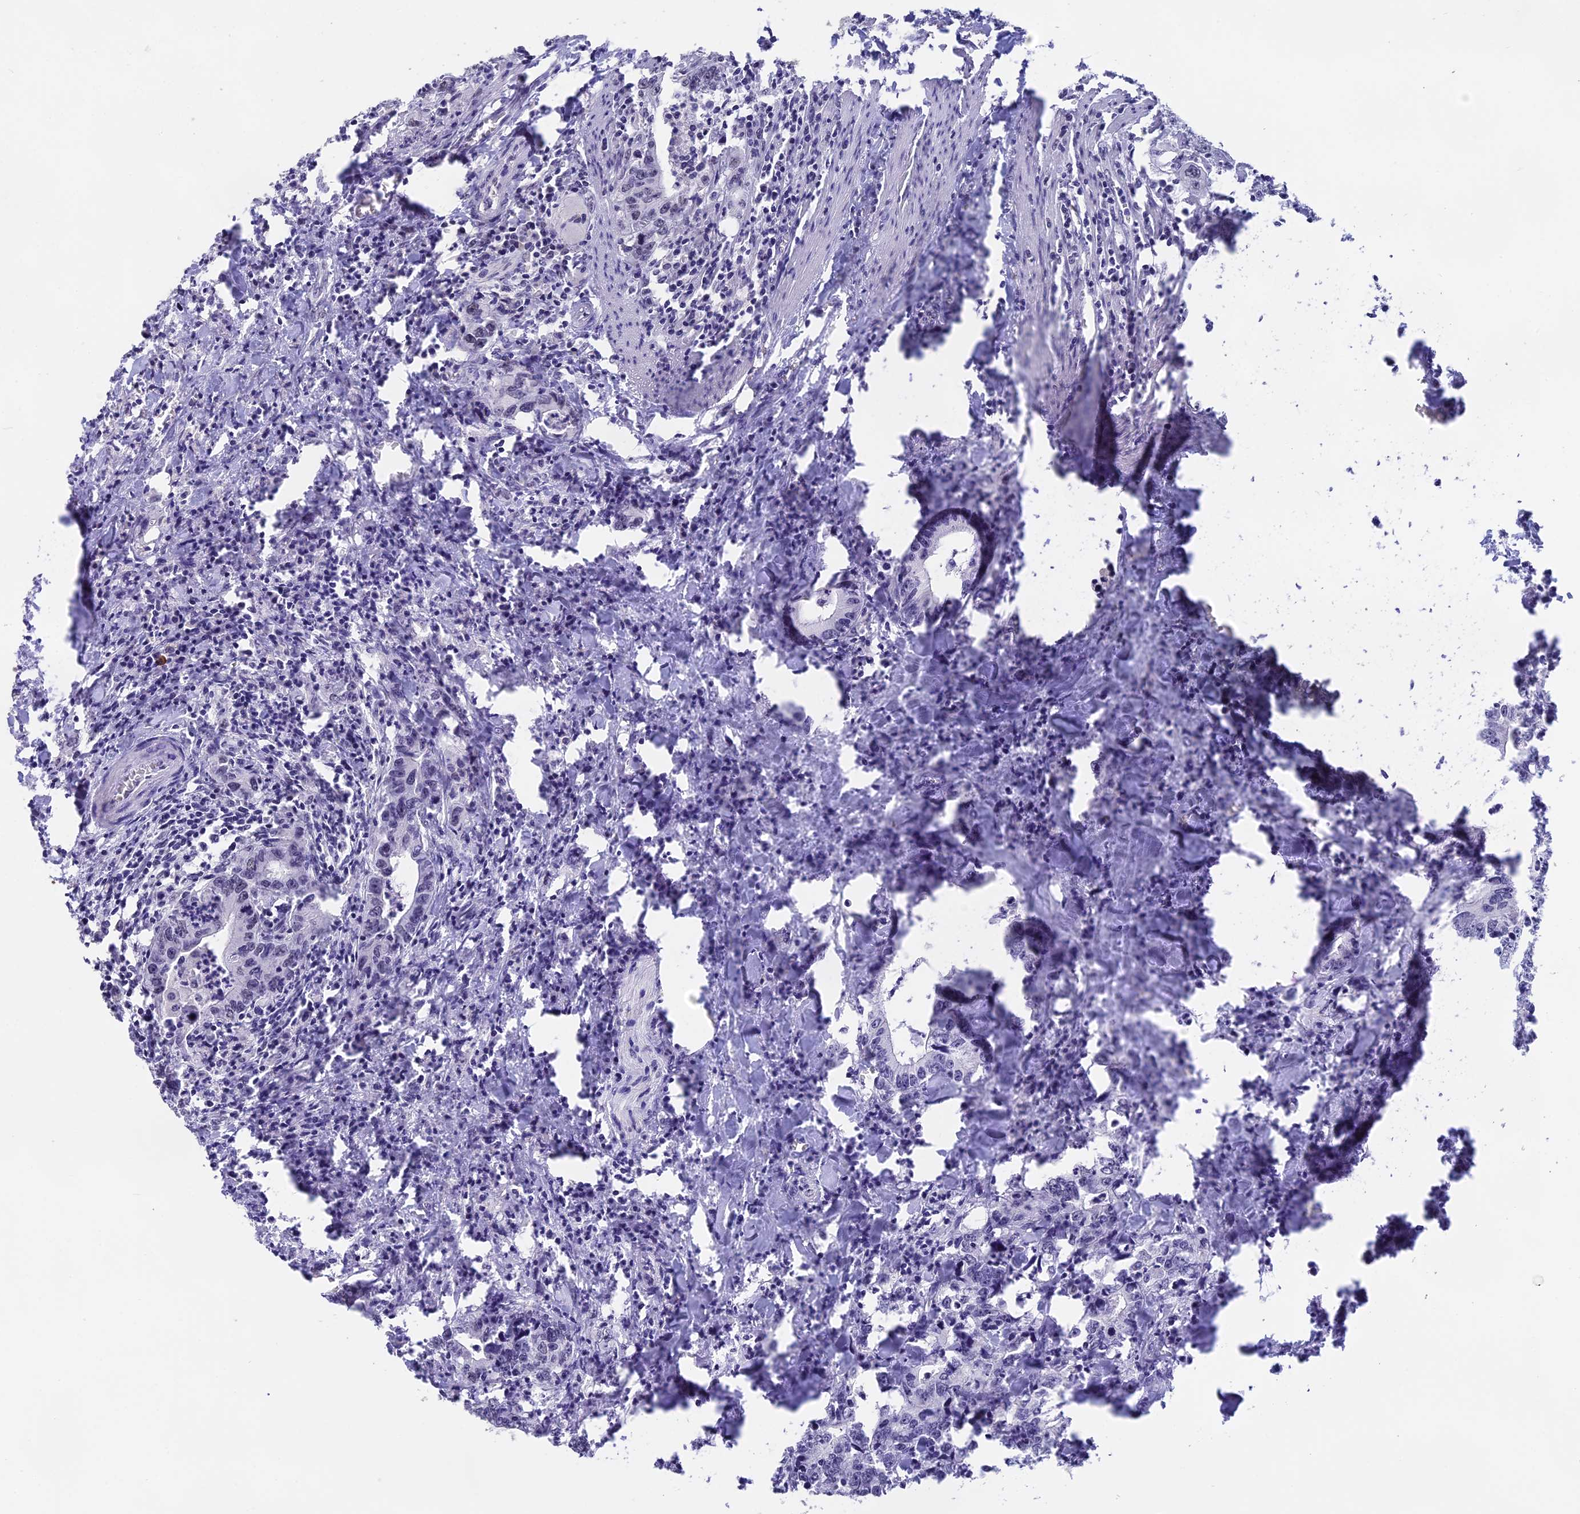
{"staining": {"intensity": "weak", "quantity": "<25%", "location": "nuclear"}, "tissue": "colorectal cancer", "cell_type": "Tumor cells", "image_type": "cancer", "snomed": [{"axis": "morphology", "description": "Adenocarcinoma, NOS"}, {"axis": "topography", "description": "Colon"}], "caption": "There is no significant positivity in tumor cells of colorectal cancer (adenocarcinoma). (DAB (3,3'-diaminobenzidine) IHC visualized using brightfield microscopy, high magnification).", "gene": "SETD2", "patient": {"sex": "female", "age": 75}}